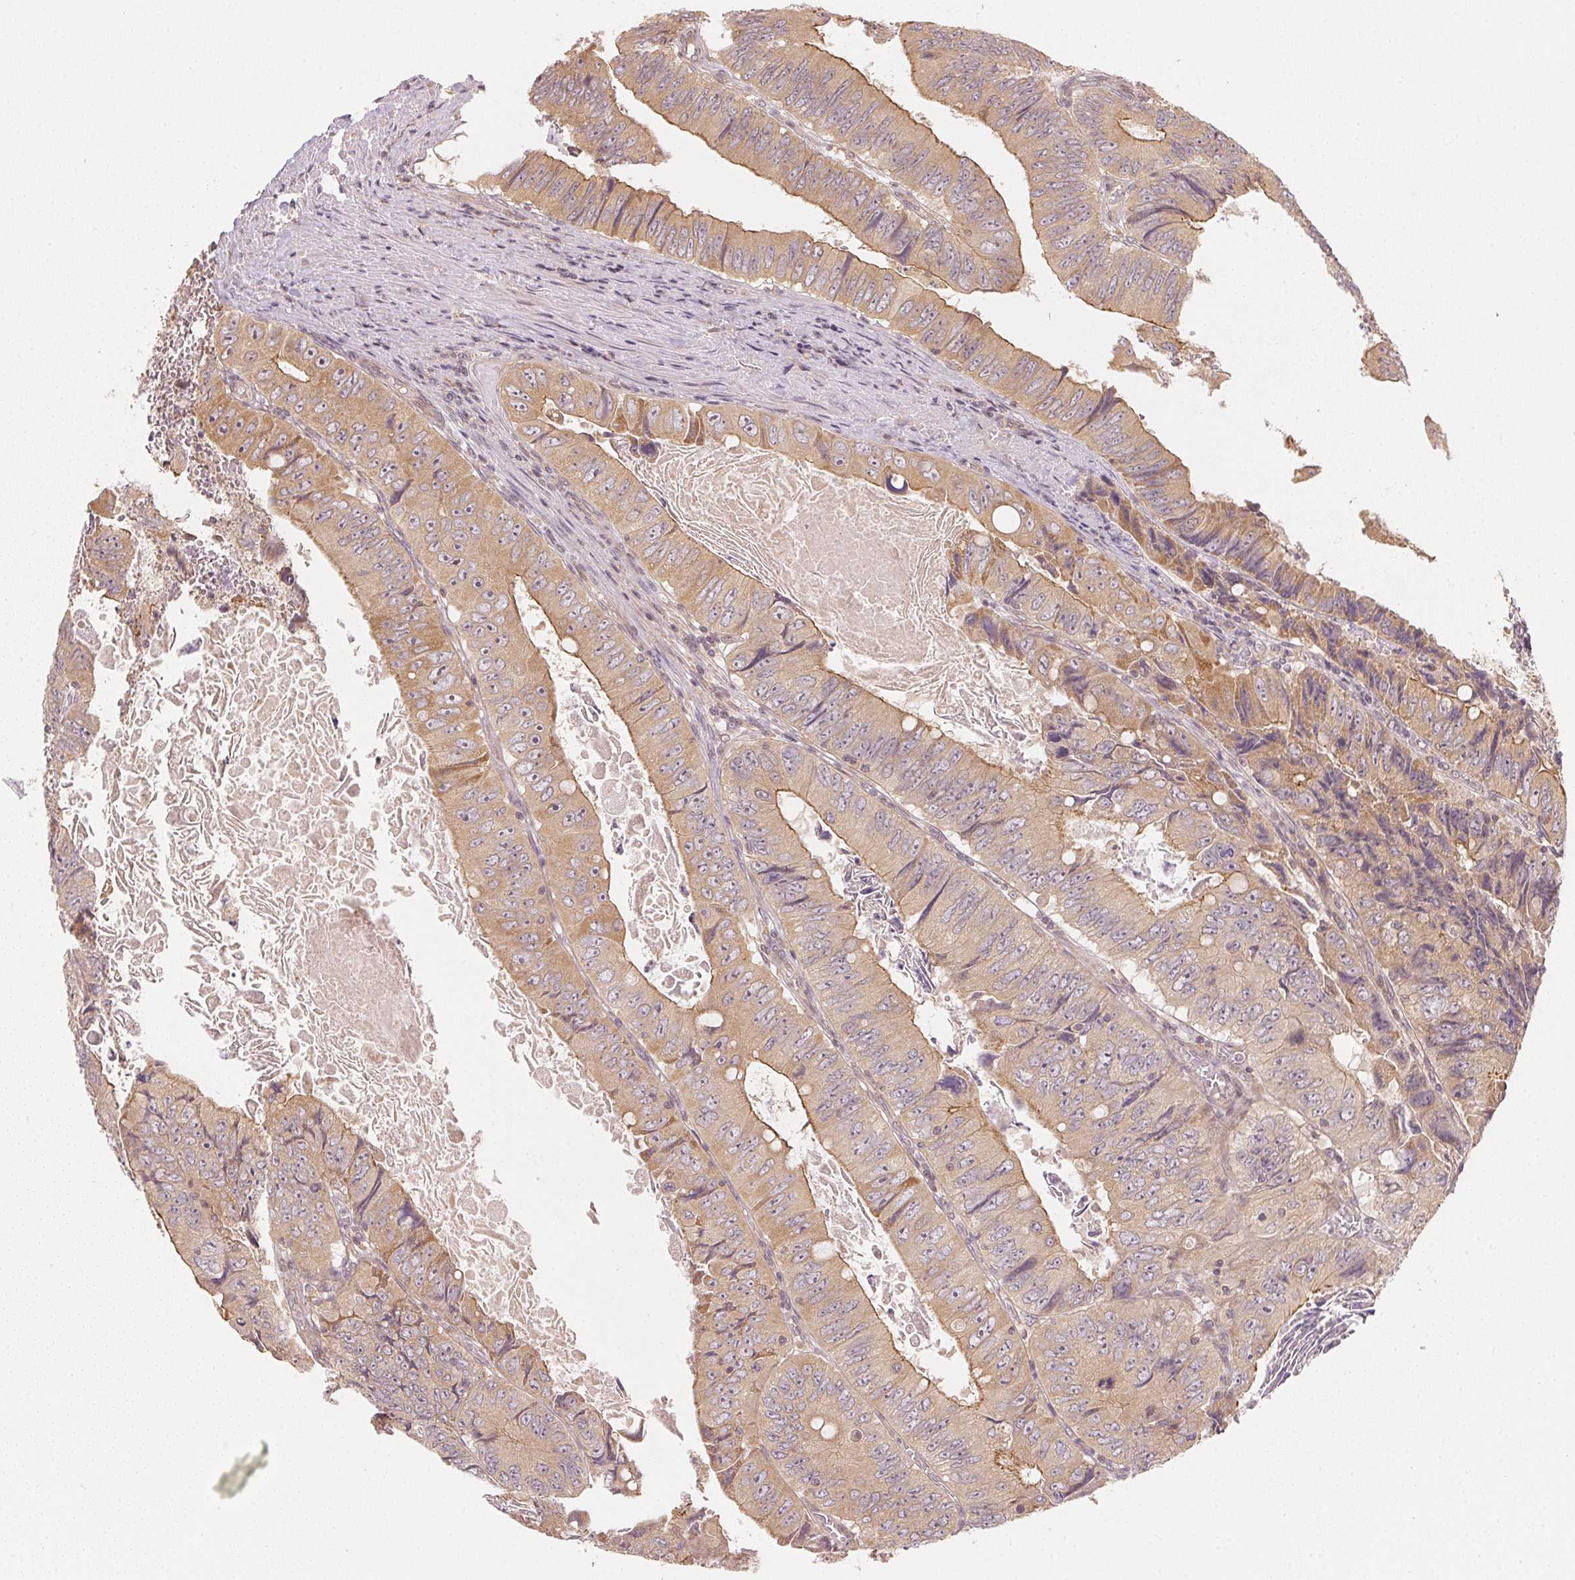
{"staining": {"intensity": "moderate", "quantity": ">75%", "location": "cytoplasmic/membranous"}, "tissue": "colorectal cancer", "cell_type": "Tumor cells", "image_type": "cancer", "snomed": [{"axis": "morphology", "description": "Adenocarcinoma, NOS"}, {"axis": "topography", "description": "Colon"}], "caption": "This is an image of IHC staining of colorectal cancer (adenocarcinoma), which shows moderate expression in the cytoplasmic/membranous of tumor cells.", "gene": "WDR54", "patient": {"sex": "female", "age": 84}}